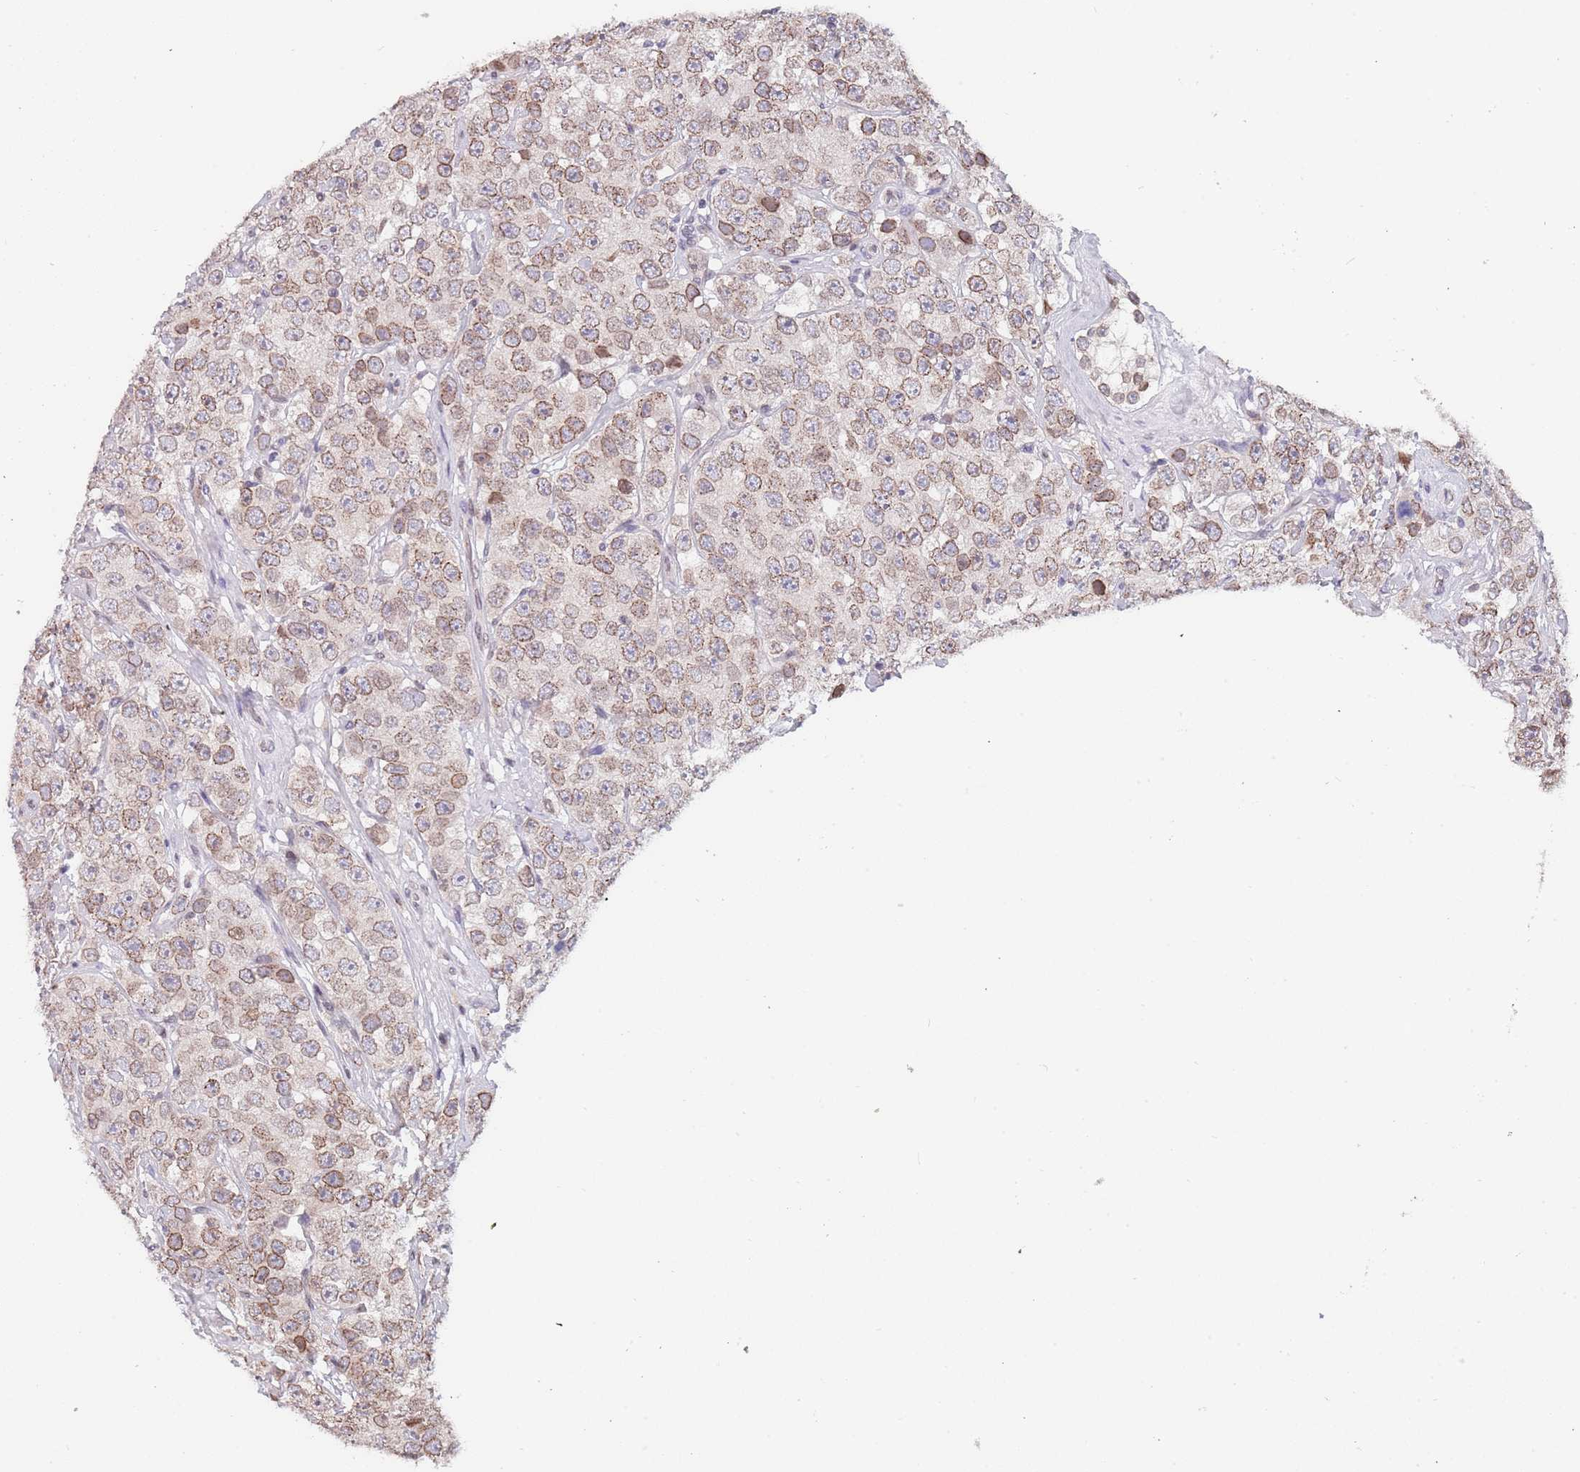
{"staining": {"intensity": "moderate", "quantity": ">75%", "location": "cytoplasmic/membranous,nuclear"}, "tissue": "testis cancer", "cell_type": "Tumor cells", "image_type": "cancer", "snomed": [{"axis": "morphology", "description": "Seminoma, NOS"}, {"axis": "topography", "description": "Testis"}], "caption": "Immunohistochemistry (IHC) histopathology image of human testis cancer stained for a protein (brown), which displays medium levels of moderate cytoplasmic/membranous and nuclear expression in about >75% of tumor cells.", "gene": "KLHDC2", "patient": {"sex": "male", "age": 28}}